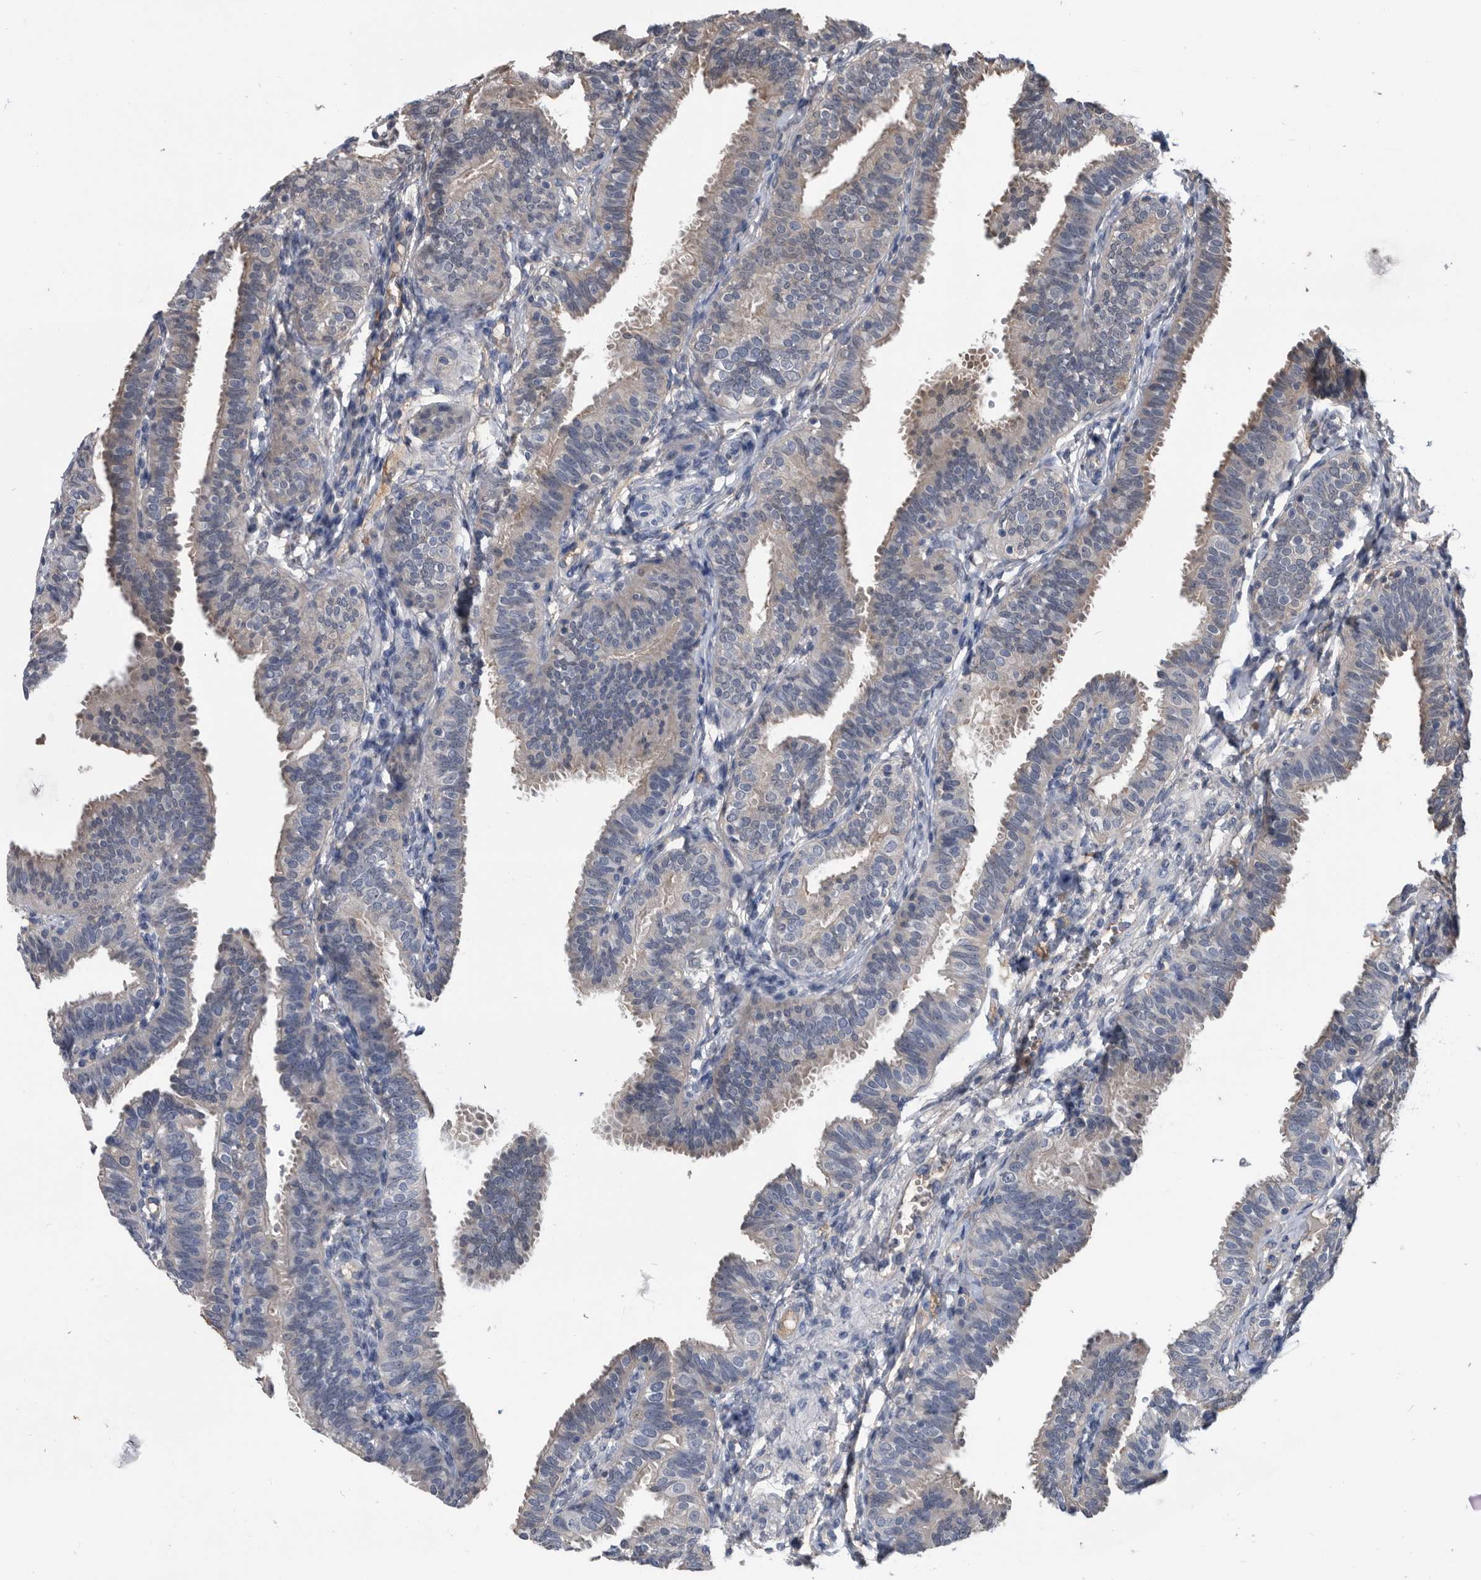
{"staining": {"intensity": "weak", "quantity": "25%-75%", "location": "cytoplasmic/membranous"}, "tissue": "fallopian tube", "cell_type": "Glandular cells", "image_type": "normal", "snomed": [{"axis": "morphology", "description": "Normal tissue, NOS"}, {"axis": "topography", "description": "Fallopian tube"}], "caption": "This image reveals IHC staining of benign human fallopian tube, with low weak cytoplasmic/membranous expression in approximately 25%-75% of glandular cells.", "gene": "PDXK", "patient": {"sex": "female", "age": 35}}